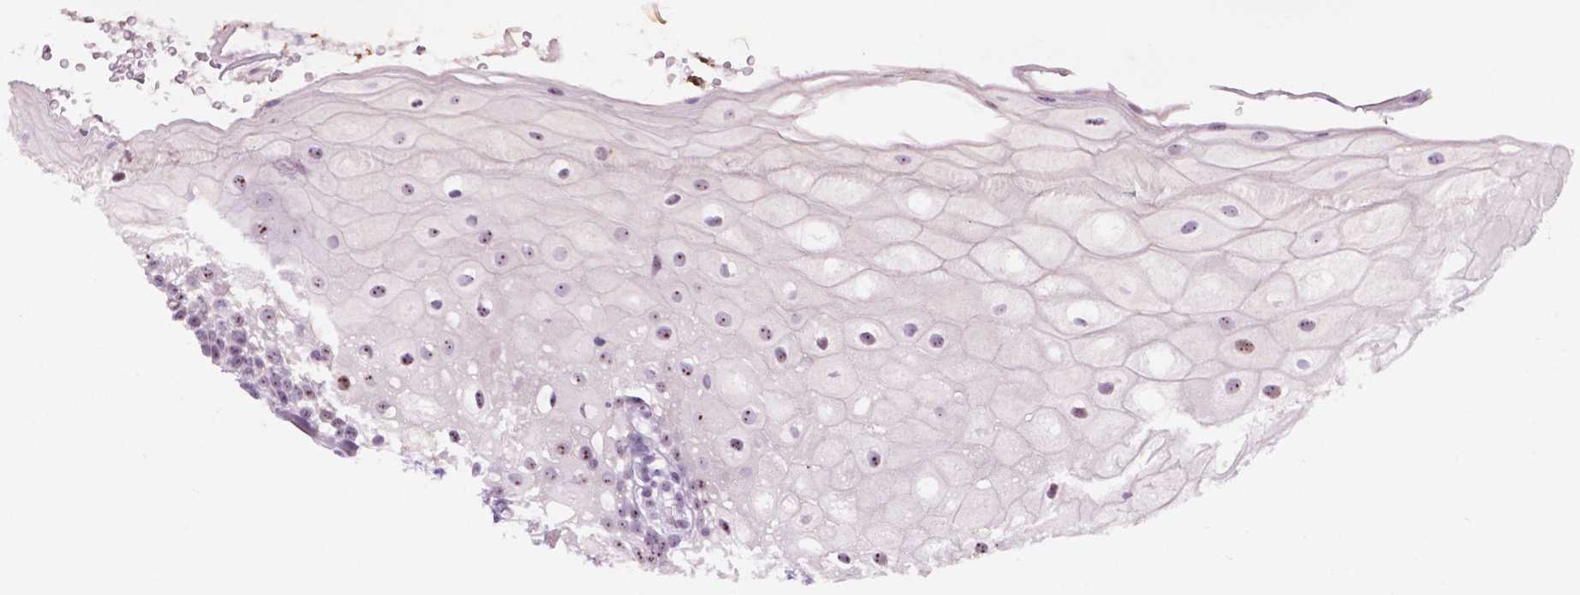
{"staining": {"intensity": "moderate", "quantity": "25%-75%", "location": "nuclear"}, "tissue": "oral mucosa", "cell_type": "Squamous epithelial cells", "image_type": "normal", "snomed": [{"axis": "morphology", "description": "Normal tissue, NOS"}, {"axis": "morphology", "description": "Squamous cell carcinoma, NOS"}, {"axis": "topography", "description": "Oral tissue"}, {"axis": "topography", "description": "Head-Neck"}], "caption": "IHC of benign oral mucosa shows medium levels of moderate nuclear expression in approximately 25%-75% of squamous epithelial cells. The protein of interest is shown in brown color, while the nuclei are stained blue.", "gene": "ZNF853", "patient": {"sex": "male", "age": 69}}